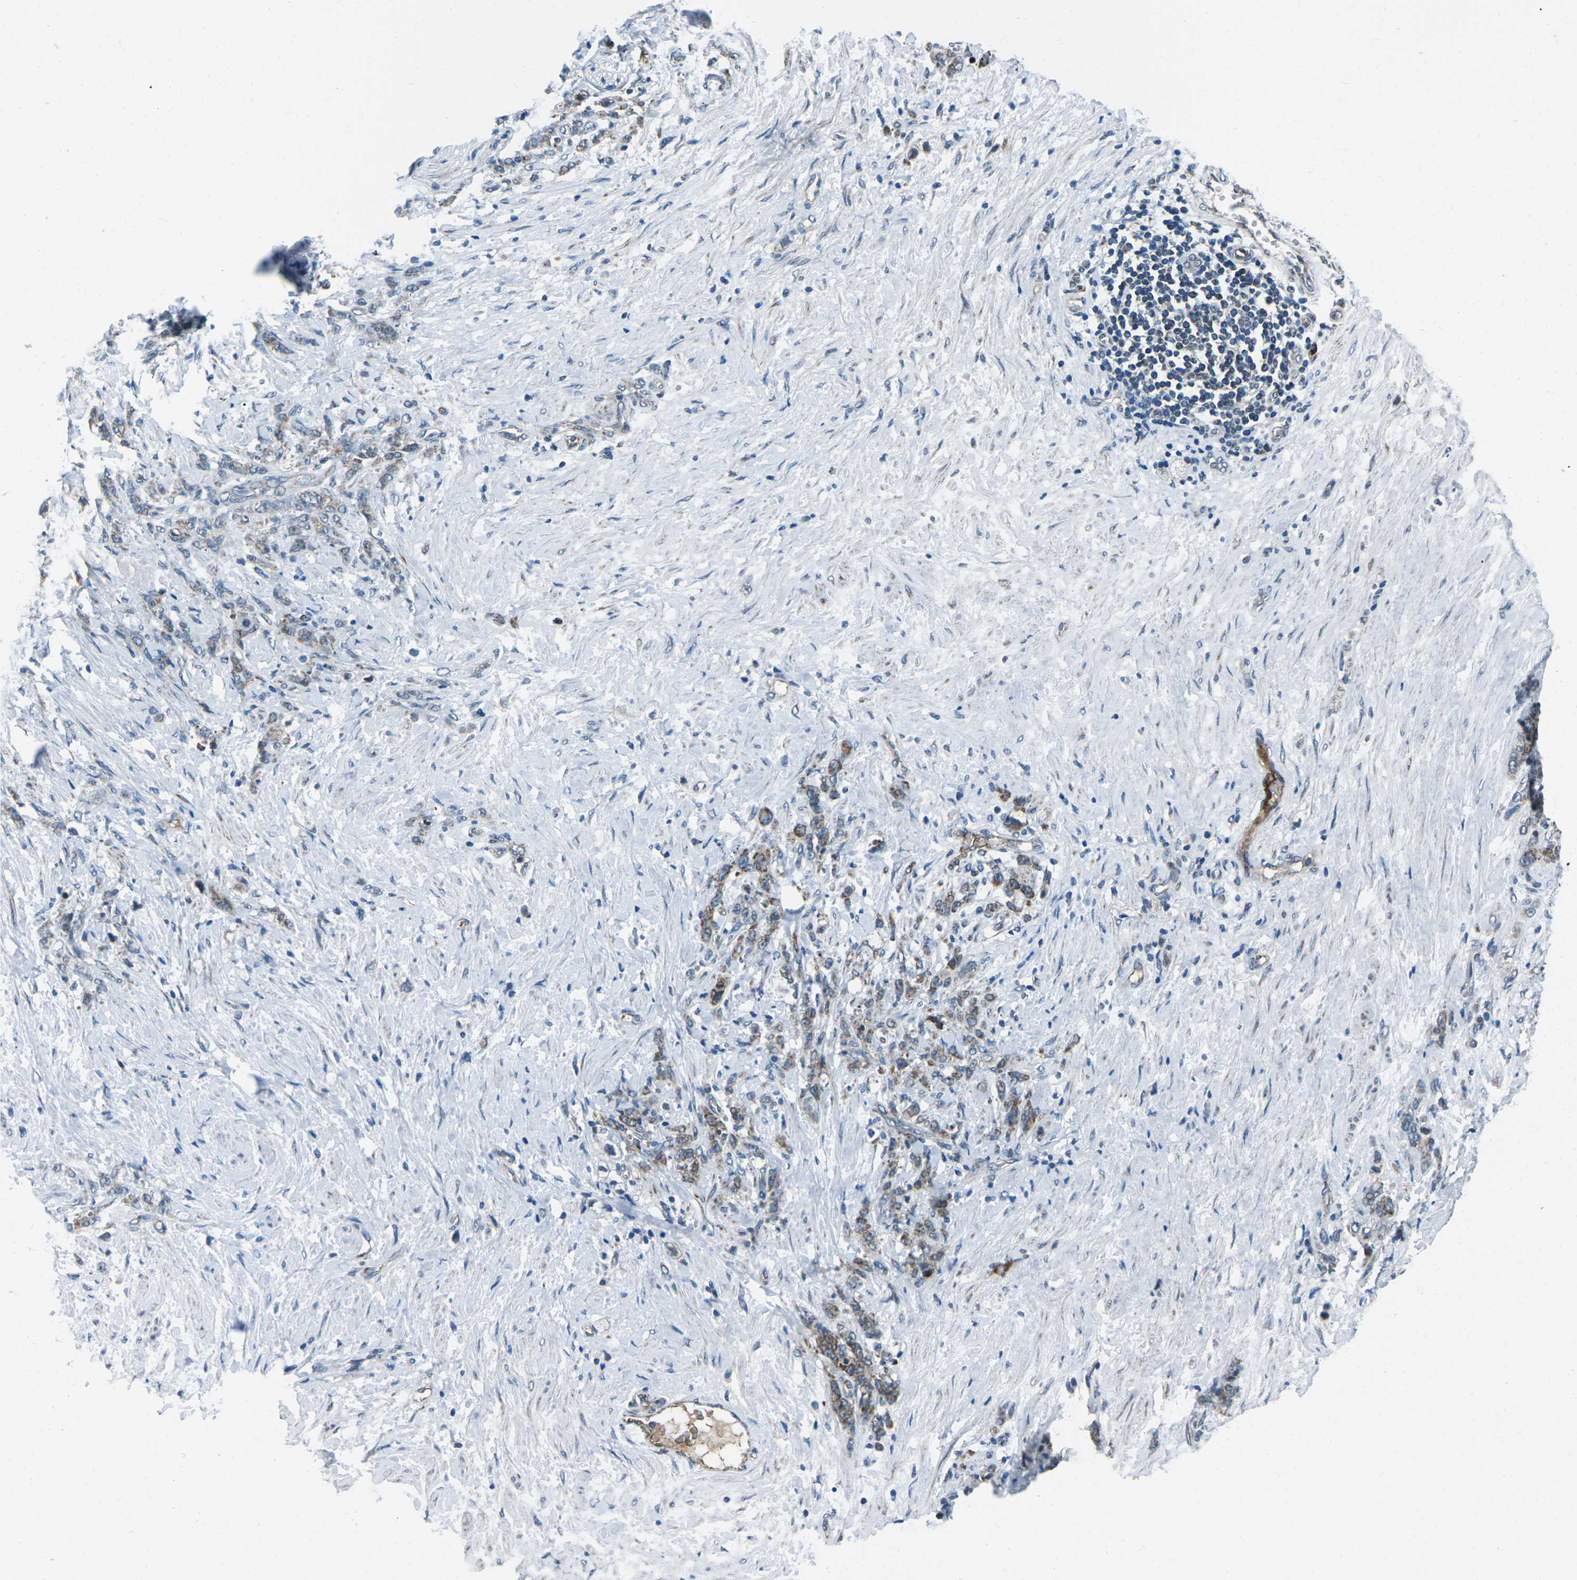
{"staining": {"intensity": "moderate", "quantity": ">75%", "location": "cytoplasmic/membranous"}, "tissue": "stomach cancer", "cell_type": "Tumor cells", "image_type": "cancer", "snomed": [{"axis": "morphology", "description": "Adenocarcinoma, NOS"}, {"axis": "topography", "description": "Stomach"}], "caption": "Tumor cells exhibit medium levels of moderate cytoplasmic/membranous expression in about >75% of cells in human stomach cancer (adenocarcinoma).", "gene": "RFESD", "patient": {"sex": "male", "age": 82}}